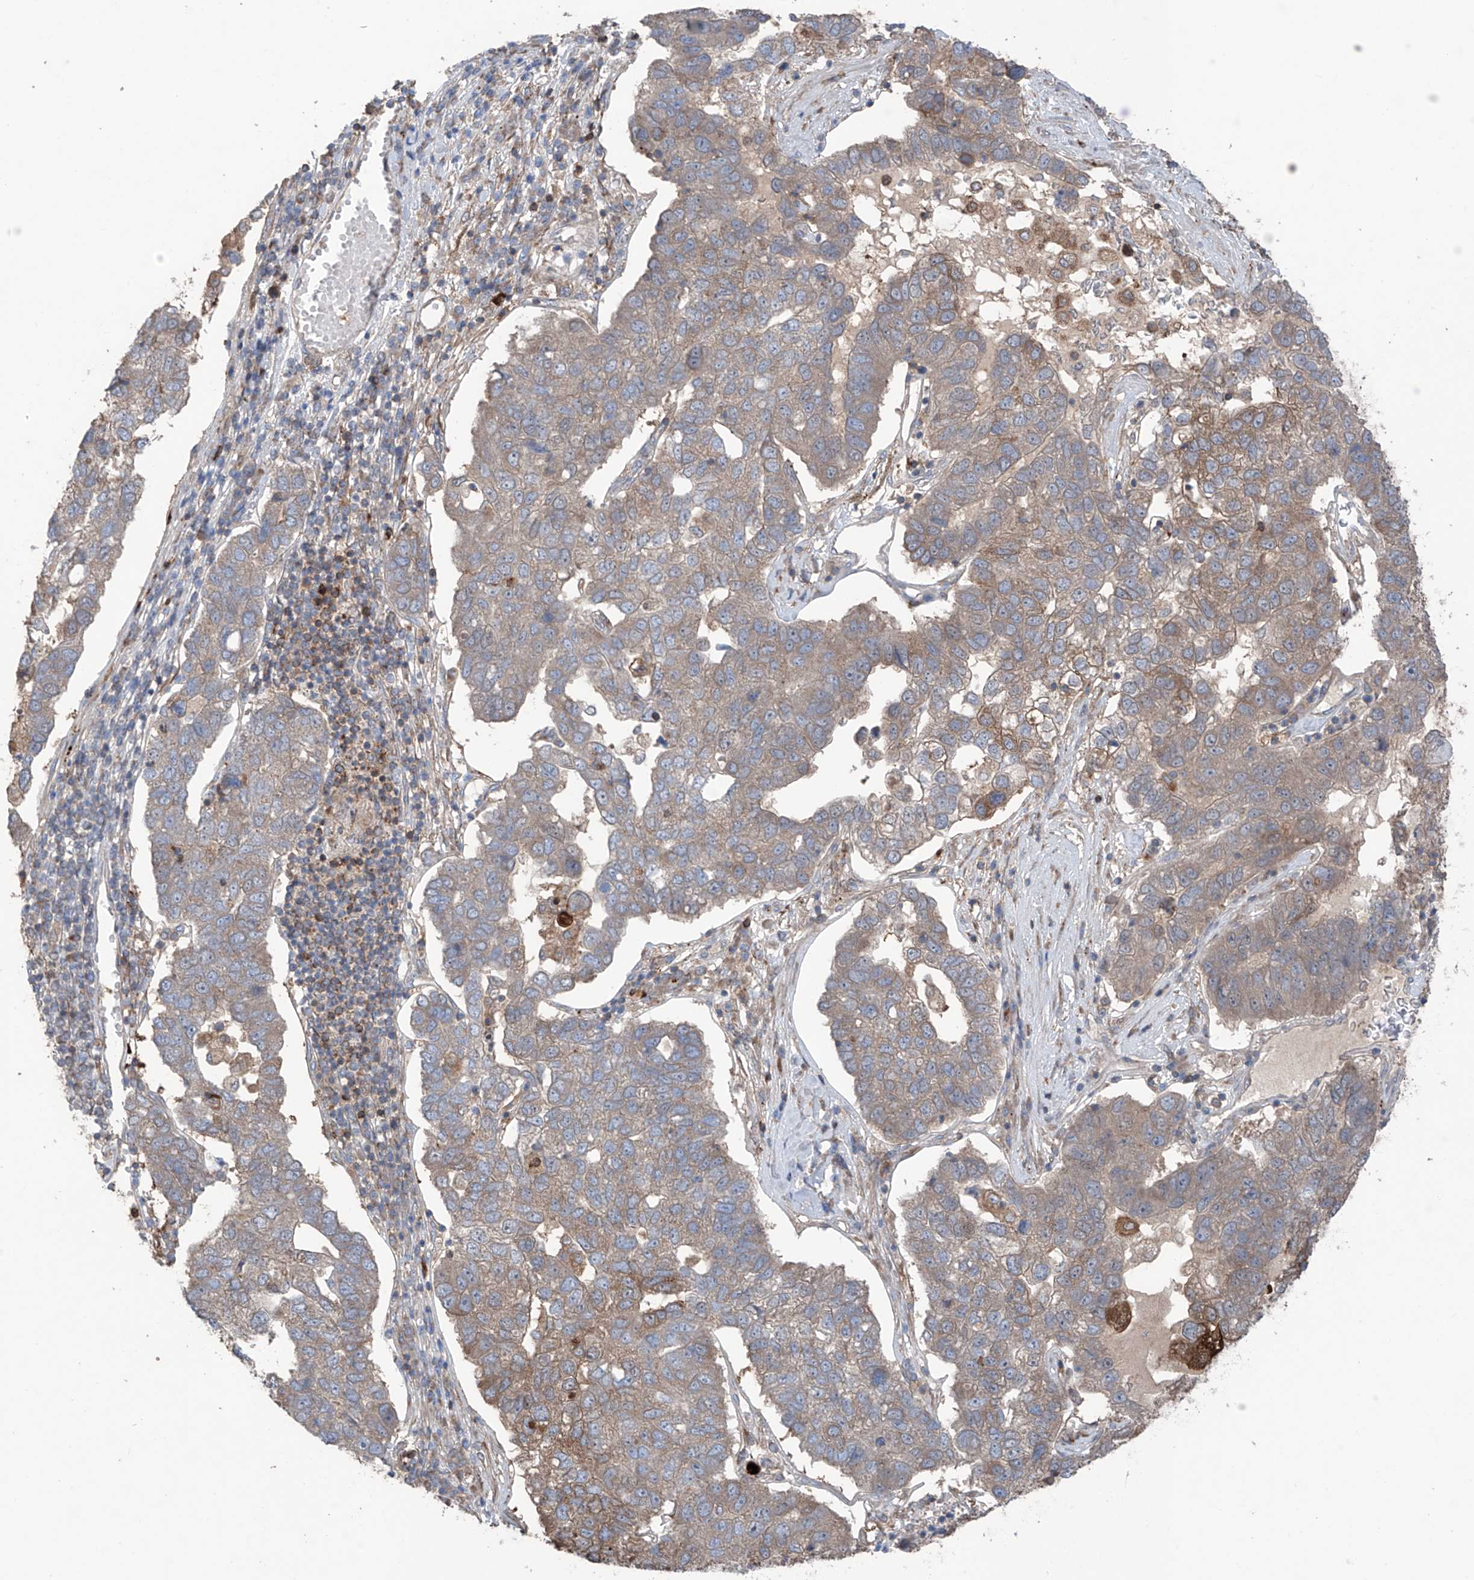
{"staining": {"intensity": "weak", "quantity": ">75%", "location": "cytoplasmic/membranous"}, "tissue": "pancreatic cancer", "cell_type": "Tumor cells", "image_type": "cancer", "snomed": [{"axis": "morphology", "description": "Adenocarcinoma, NOS"}, {"axis": "topography", "description": "Pancreas"}], "caption": "Pancreatic cancer (adenocarcinoma) tissue demonstrates weak cytoplasmic/membranous positivity in approximately >75% of tumor cells (Brightfield microscopy of DAB IHC at high magnification).", "gene": "SAMD3", "patient": {"sex": "female", "age": 61}}